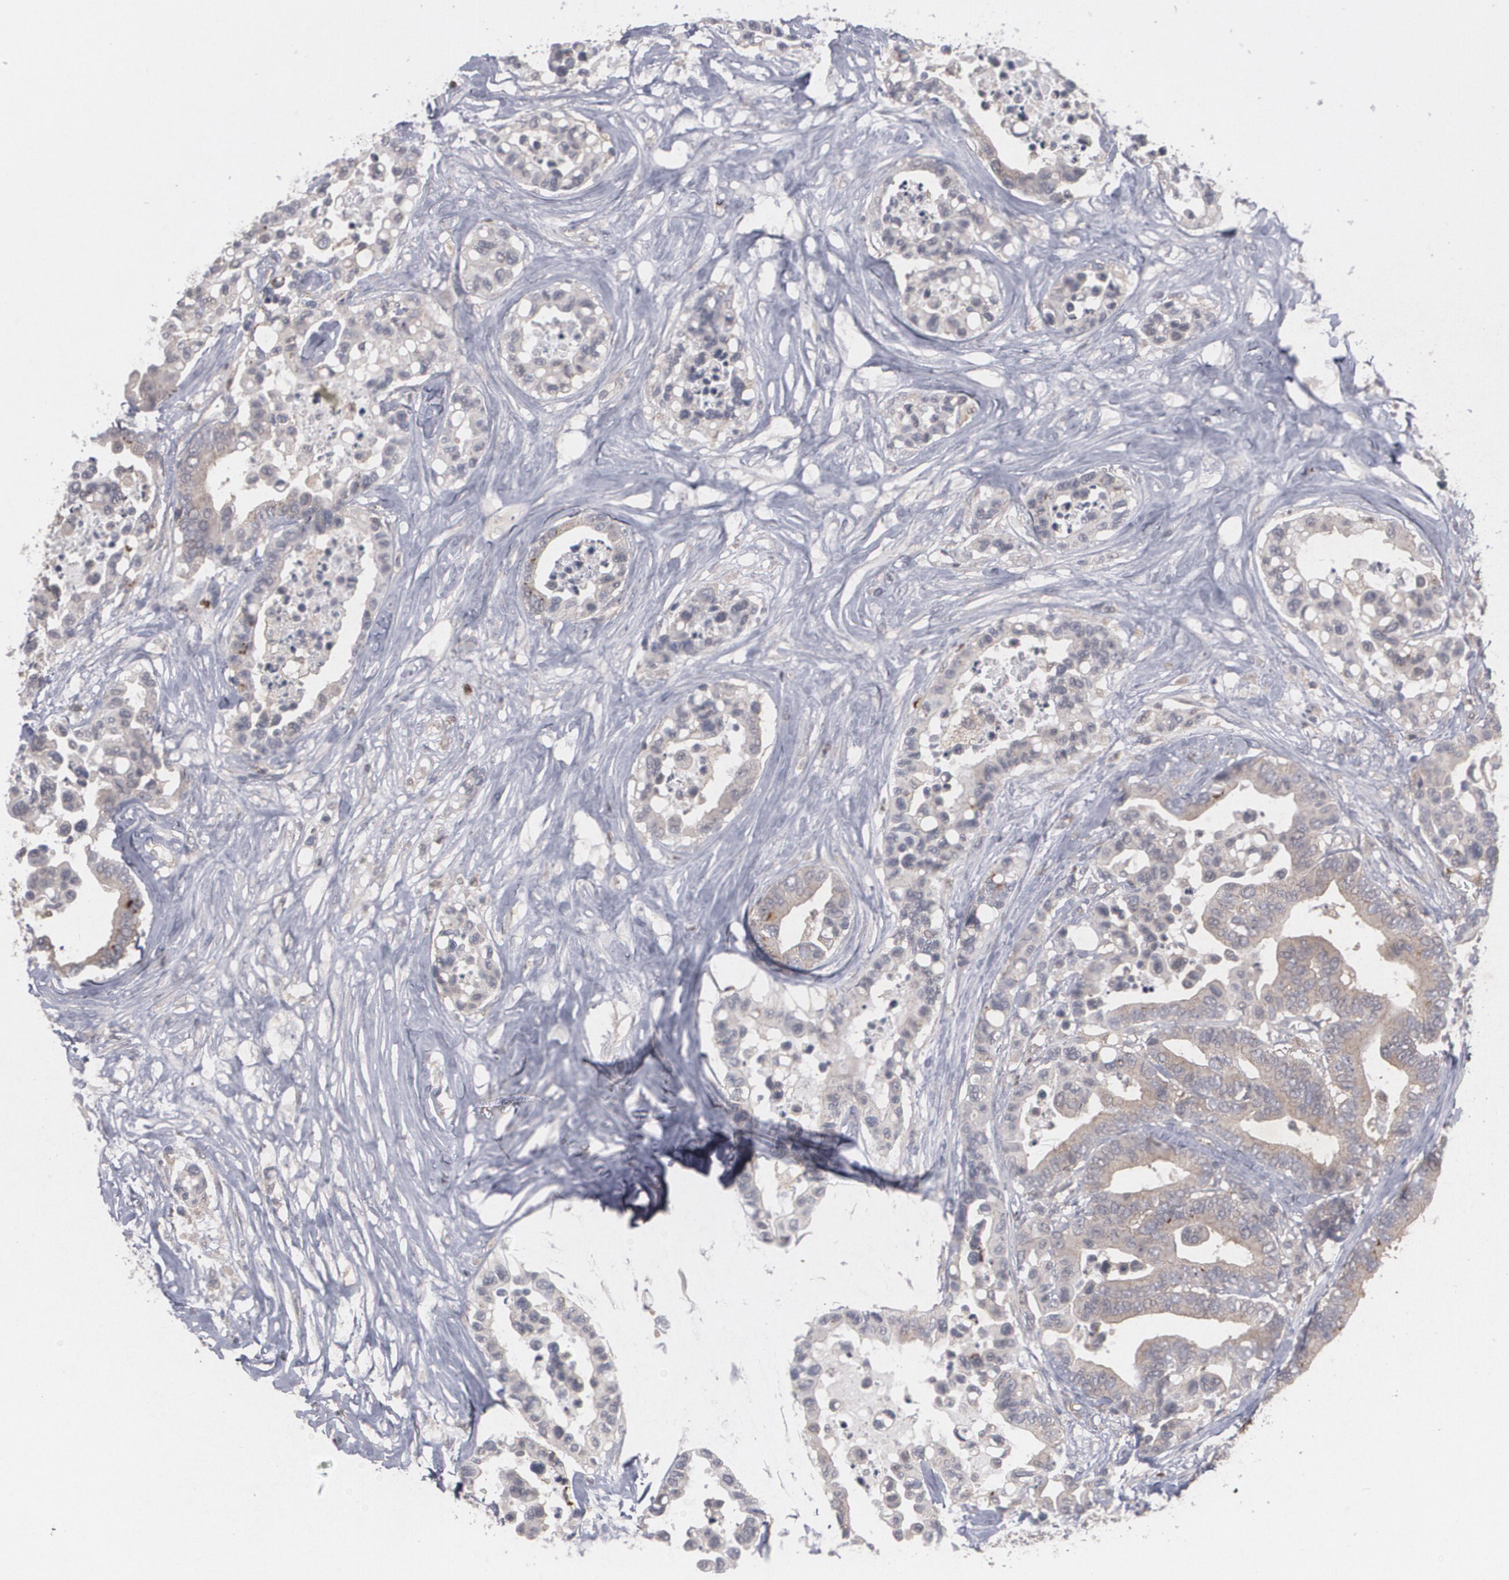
{"staining": {"intensity": "moderate", "quantity": "<25%", "location": "cytoplasmic/membranous"}, "tissue": "colorectal cancer", "cell_type": "Tumor cells", "image_type": "cancer", "snomed": [{"axis": "morphology", "description": "Adenocarcinoma, NOS"}, {"axis": "topography", "description": "Colon"}], "caption": "Immunohistochemistry (IHC) staining of adenocarcinoma (colorectal), which exhibits low levels of moderate cytoplasmic/membranous positivity in approximately <25% of tumor cells indicating moderate cytoplasmic/membranous protein positivity. The staining was performed using DAB (3,3'-diaminobenzidine) (brown) for protein detection and nuclei were counterstained in hematoxylin (blue).", "gene": "HTT", "patient": {"sex": "male", "age": 82}}